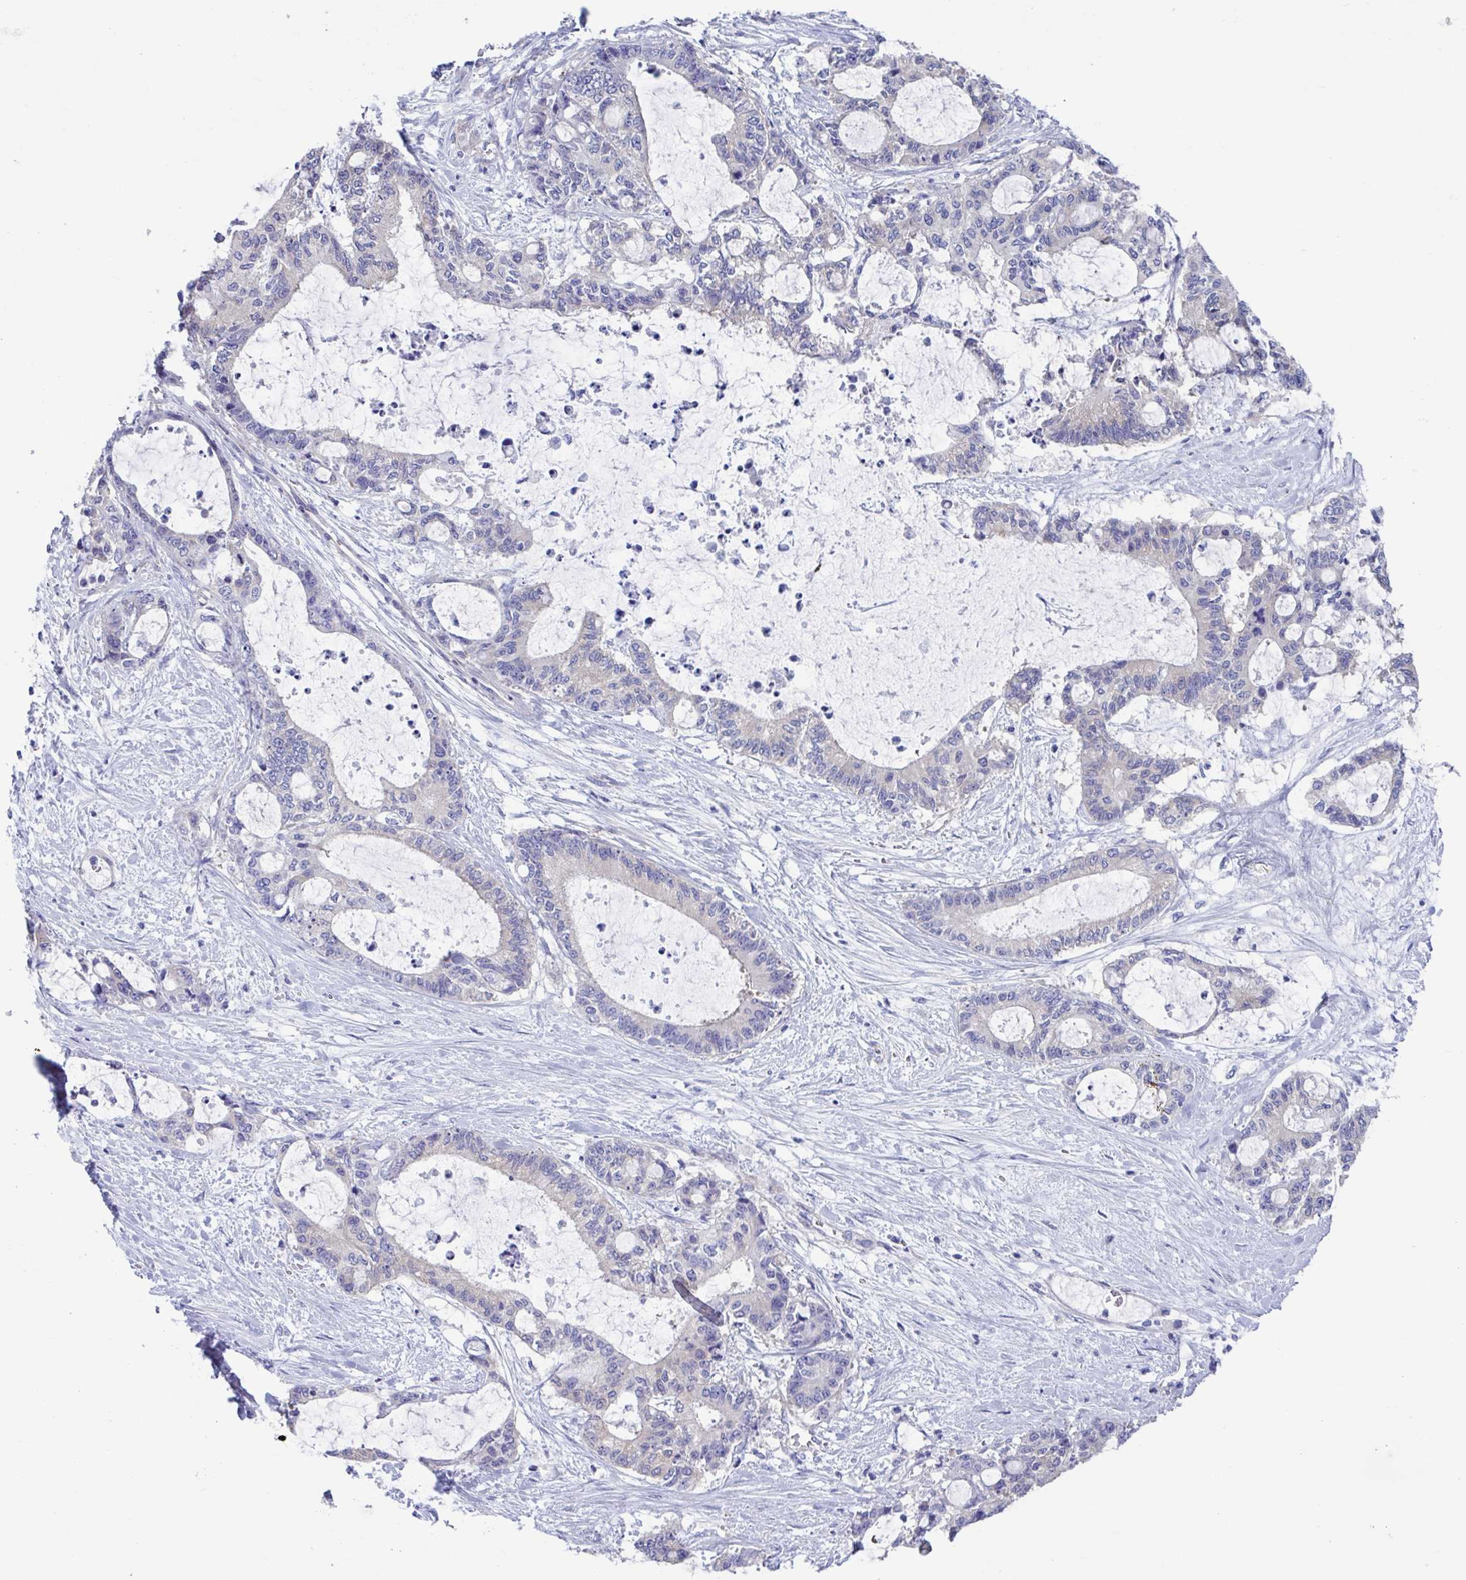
{"staining": {"intensity": "negative", "quantity": "none", "location": "none"}, "tissue": "liver cancer", "cell_type": "Tumor cells", "image_type": "cancer", "snomed": [{"axis": "morphology", "description": "Normal tissue, NOS"}, {"axis": "morphology", "description": "Cholangiocarcinoma"}, {"axis": "topography", "description": "Liver"}, {"axis": "topography", "description": "Peripheral nerve tissue"}], "caption": "Liver cancer stained for a protein using immunohistochemistry displays no staining tumor cells.", "gene": "LPIN3", "patient": {"sex": "female", "age": 73}}